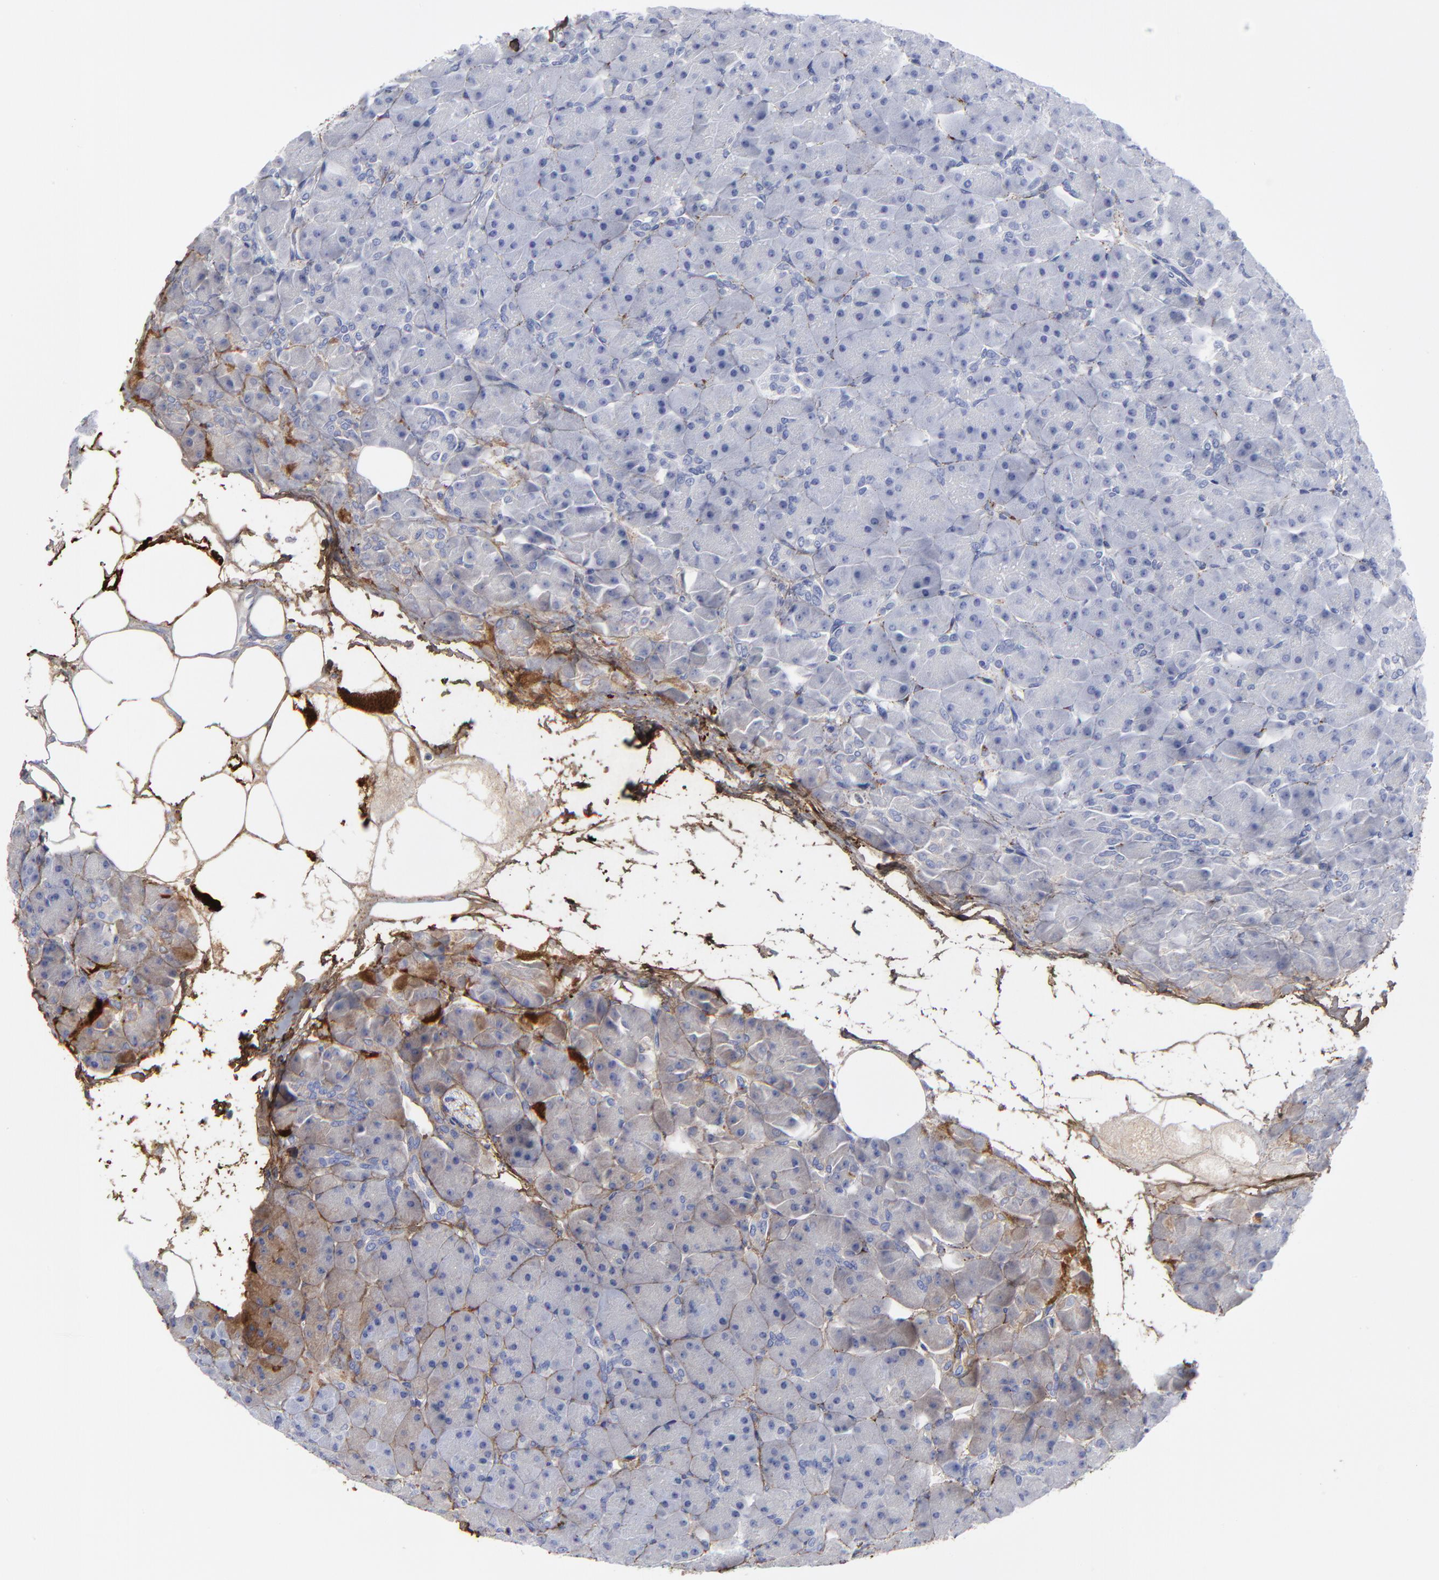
{"staining": {"intensity": "negative", "quantity": "none", "location": "none"}, "tissue": "pancreas", "cell_type": "Exocrine glandular cells", "image_type": "normal", "snomed": [{"axis": "morphology", "description": "Normal tissue, NOS"}, {"axis": "topography", "description": "Pancreas"}], "caption": "The immunohistochemistry image has no significant positivity in exocrine glandular cells of pancreas.", "gene": "DCN", "patient": {"sex": "male", "age": 66}}